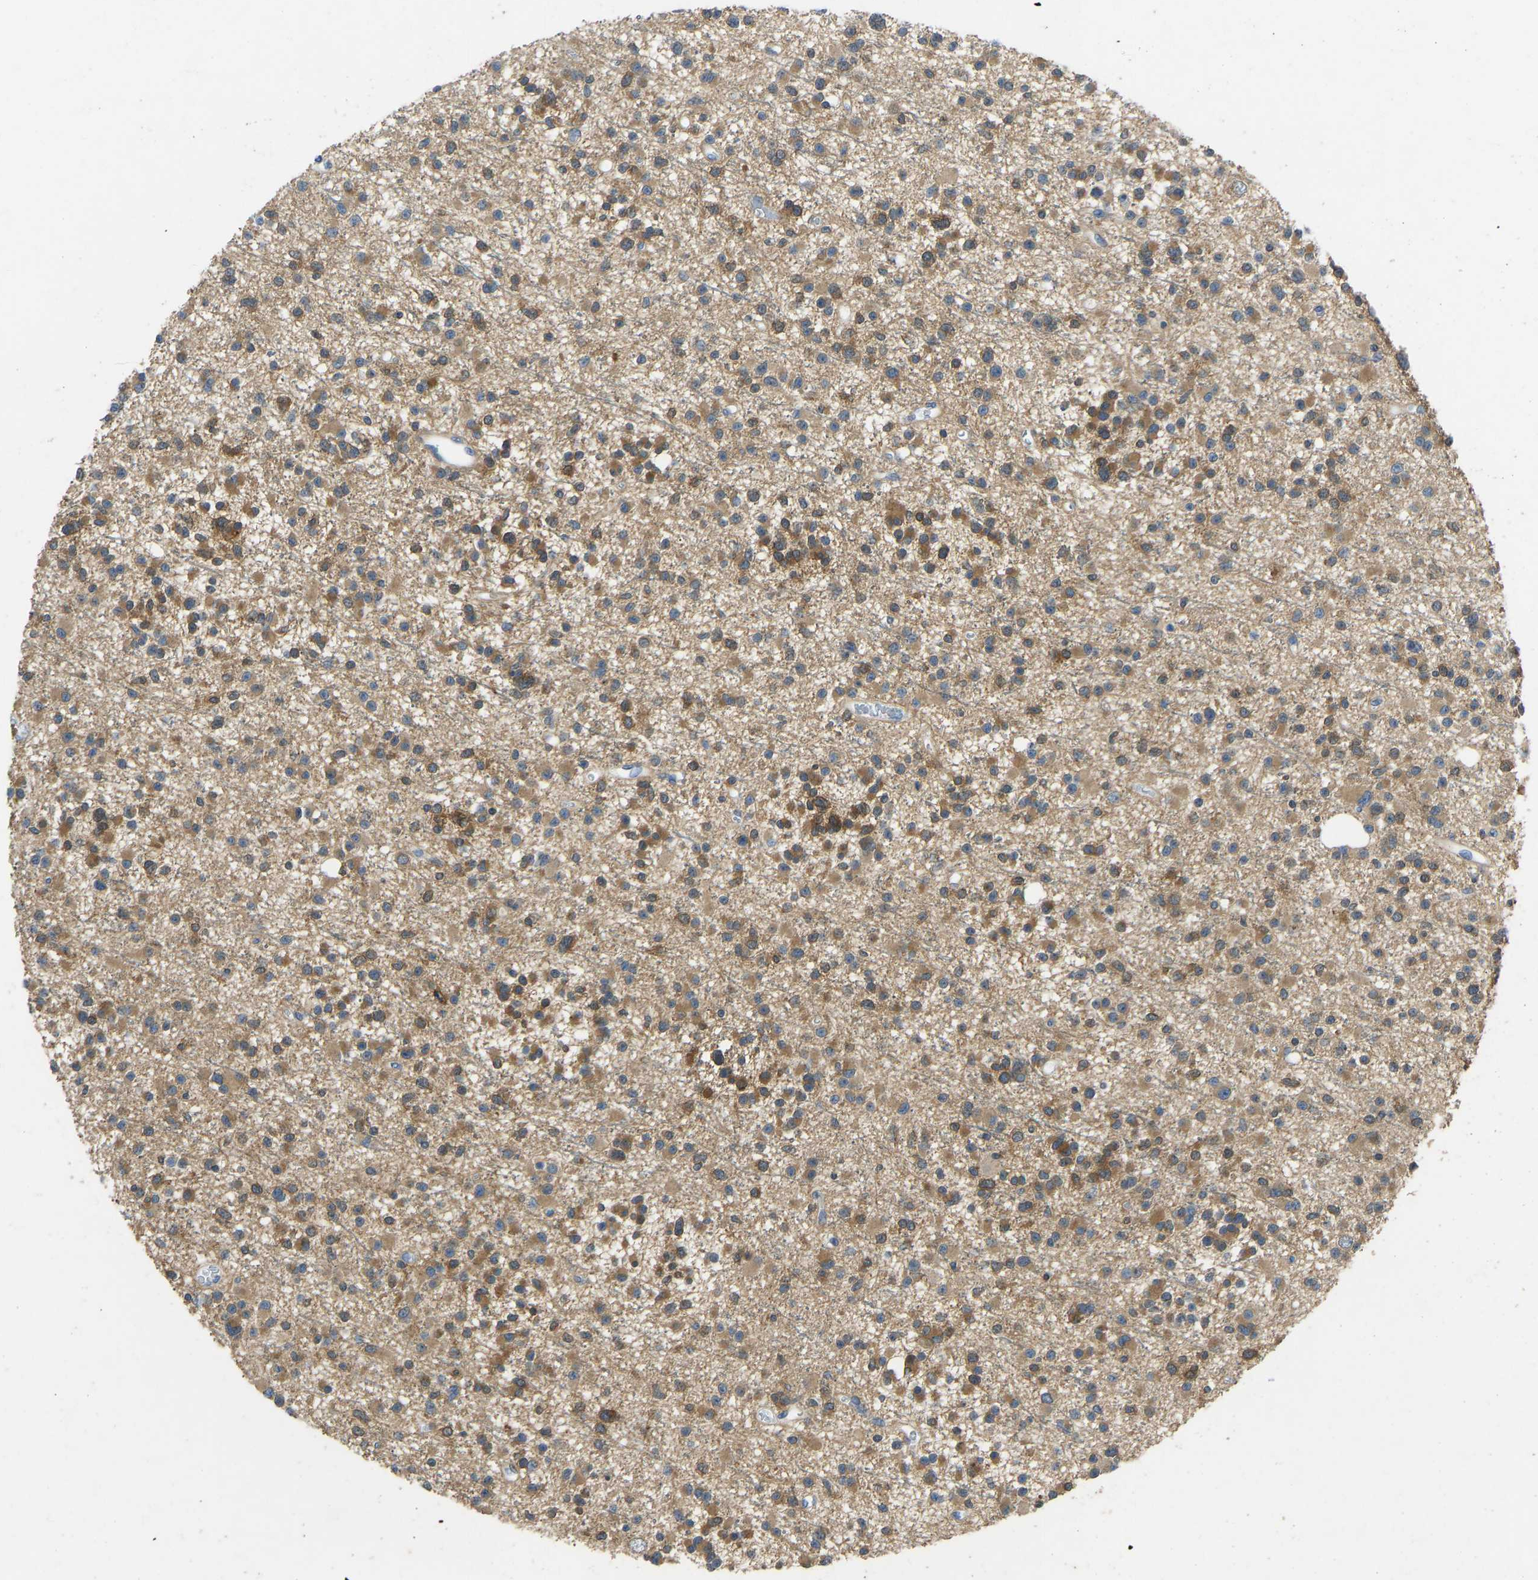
{"staining": {"intensity": "moderate", "quantity": ">75%", "location": "cytoplasmic/membranous"}, "tissue": "glioma", "cell_type": "Tumor cells", "image_type": "cancer", "snomed": [{"axis": "morphology", "description": "Glioma, malignant, Low grade"}, {"axis": "topography", "description": "Brain"}], "caption": "Tumor cells exhibit medium levels of moderate cytoplasmic/membranous expression in about >75% of cells in human glioma.", "gene": "NDRG3", "patient": {"sex": "female", "age": 22}}